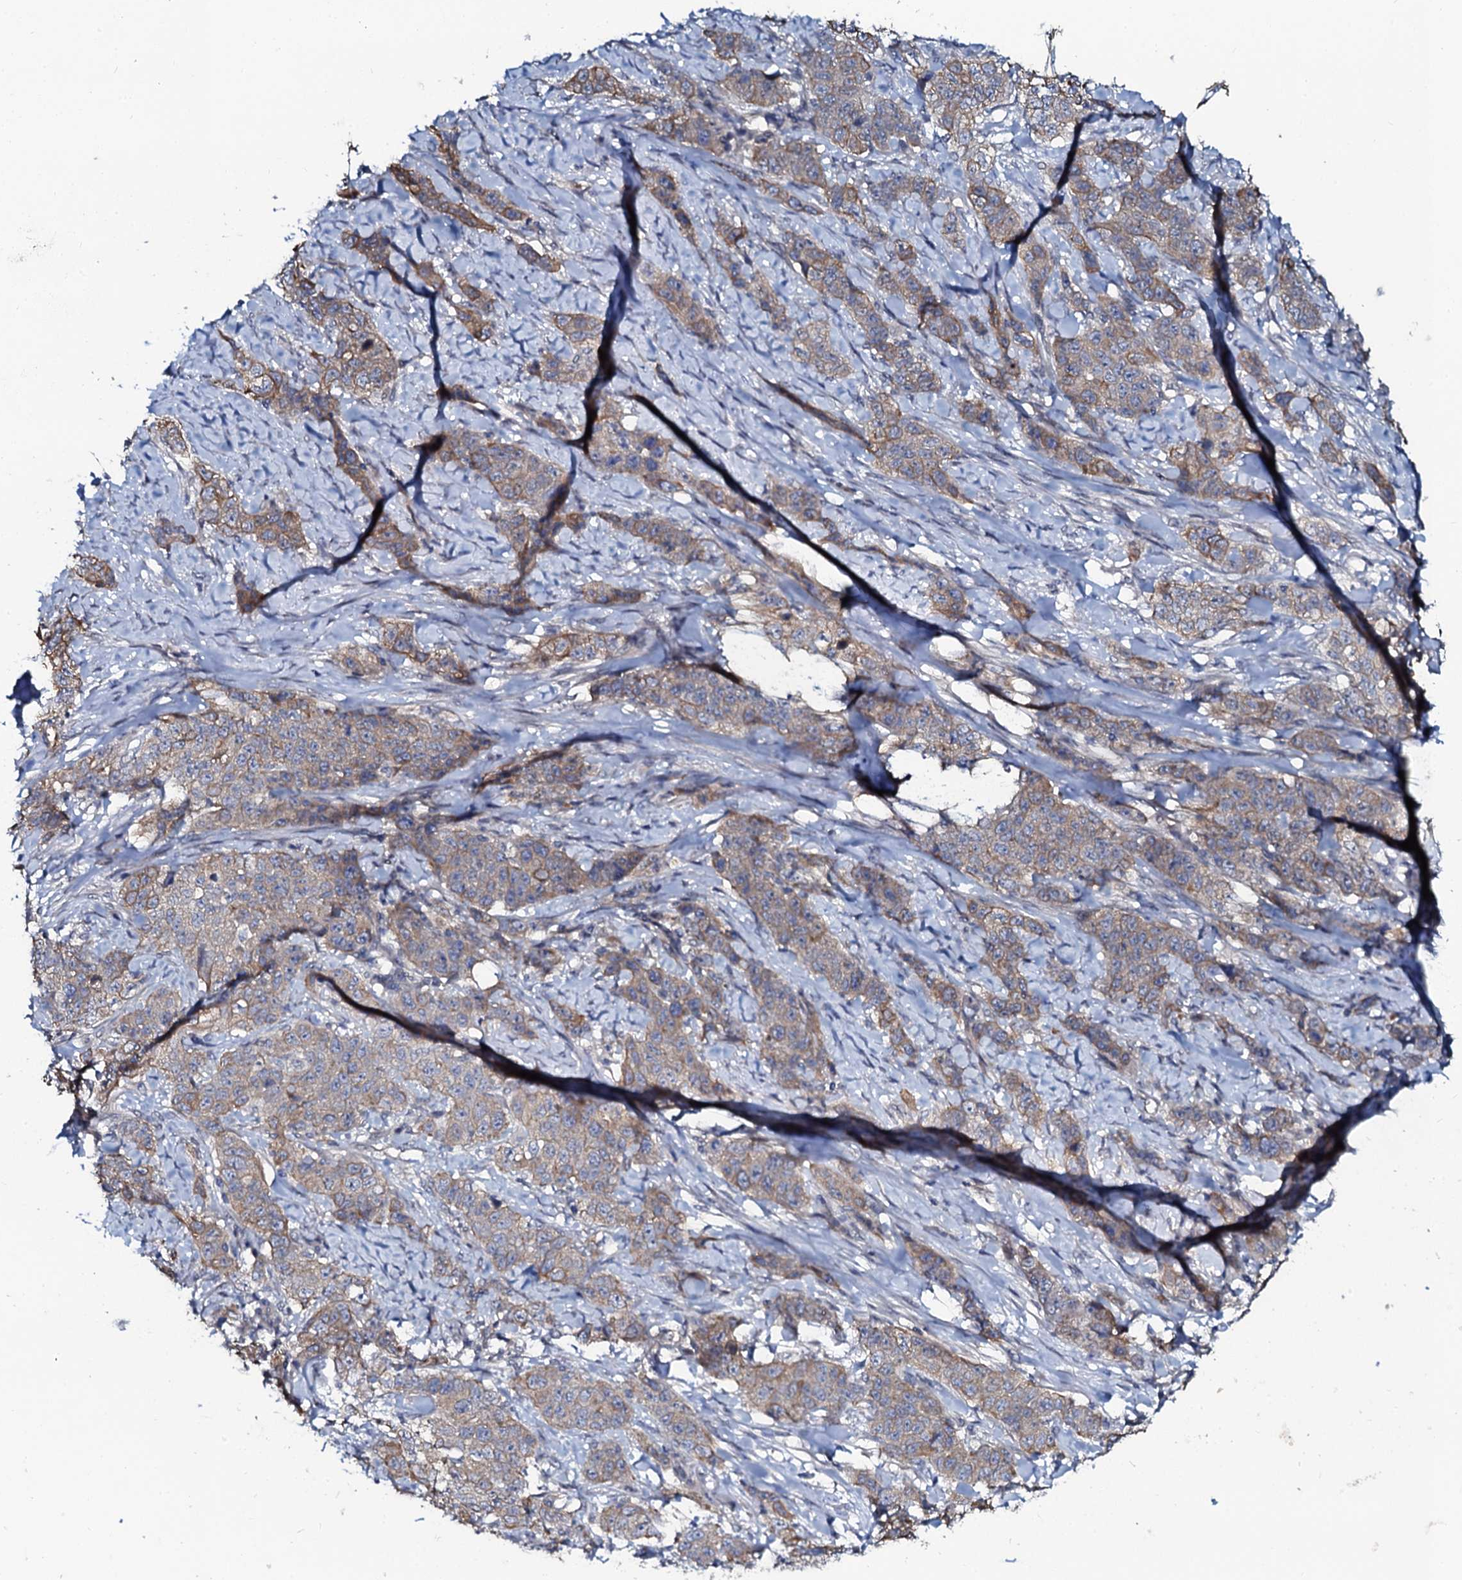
{"staining": {"intensity": "weak", "quantity": ">75%", "location": "cytoplasmic/membranous"}, "tissue": "stomach cancer", "cell_type": "Tumor cells", "image_type": "cancer", "snomed": [{"axis": "morphology", "description": "Adenocarcinoma, NOS"}, {"axis": "topography", "description": "Stomach"}], "caption": "Weak cytoplasmic/membranous staining for a protein is seen in about >75% of tumor cells of stomach adenocarcinoma using immunohistochemistry (IHC).", "gene": "C10orf88", "patient": {"sex": "male", "age": 48}}